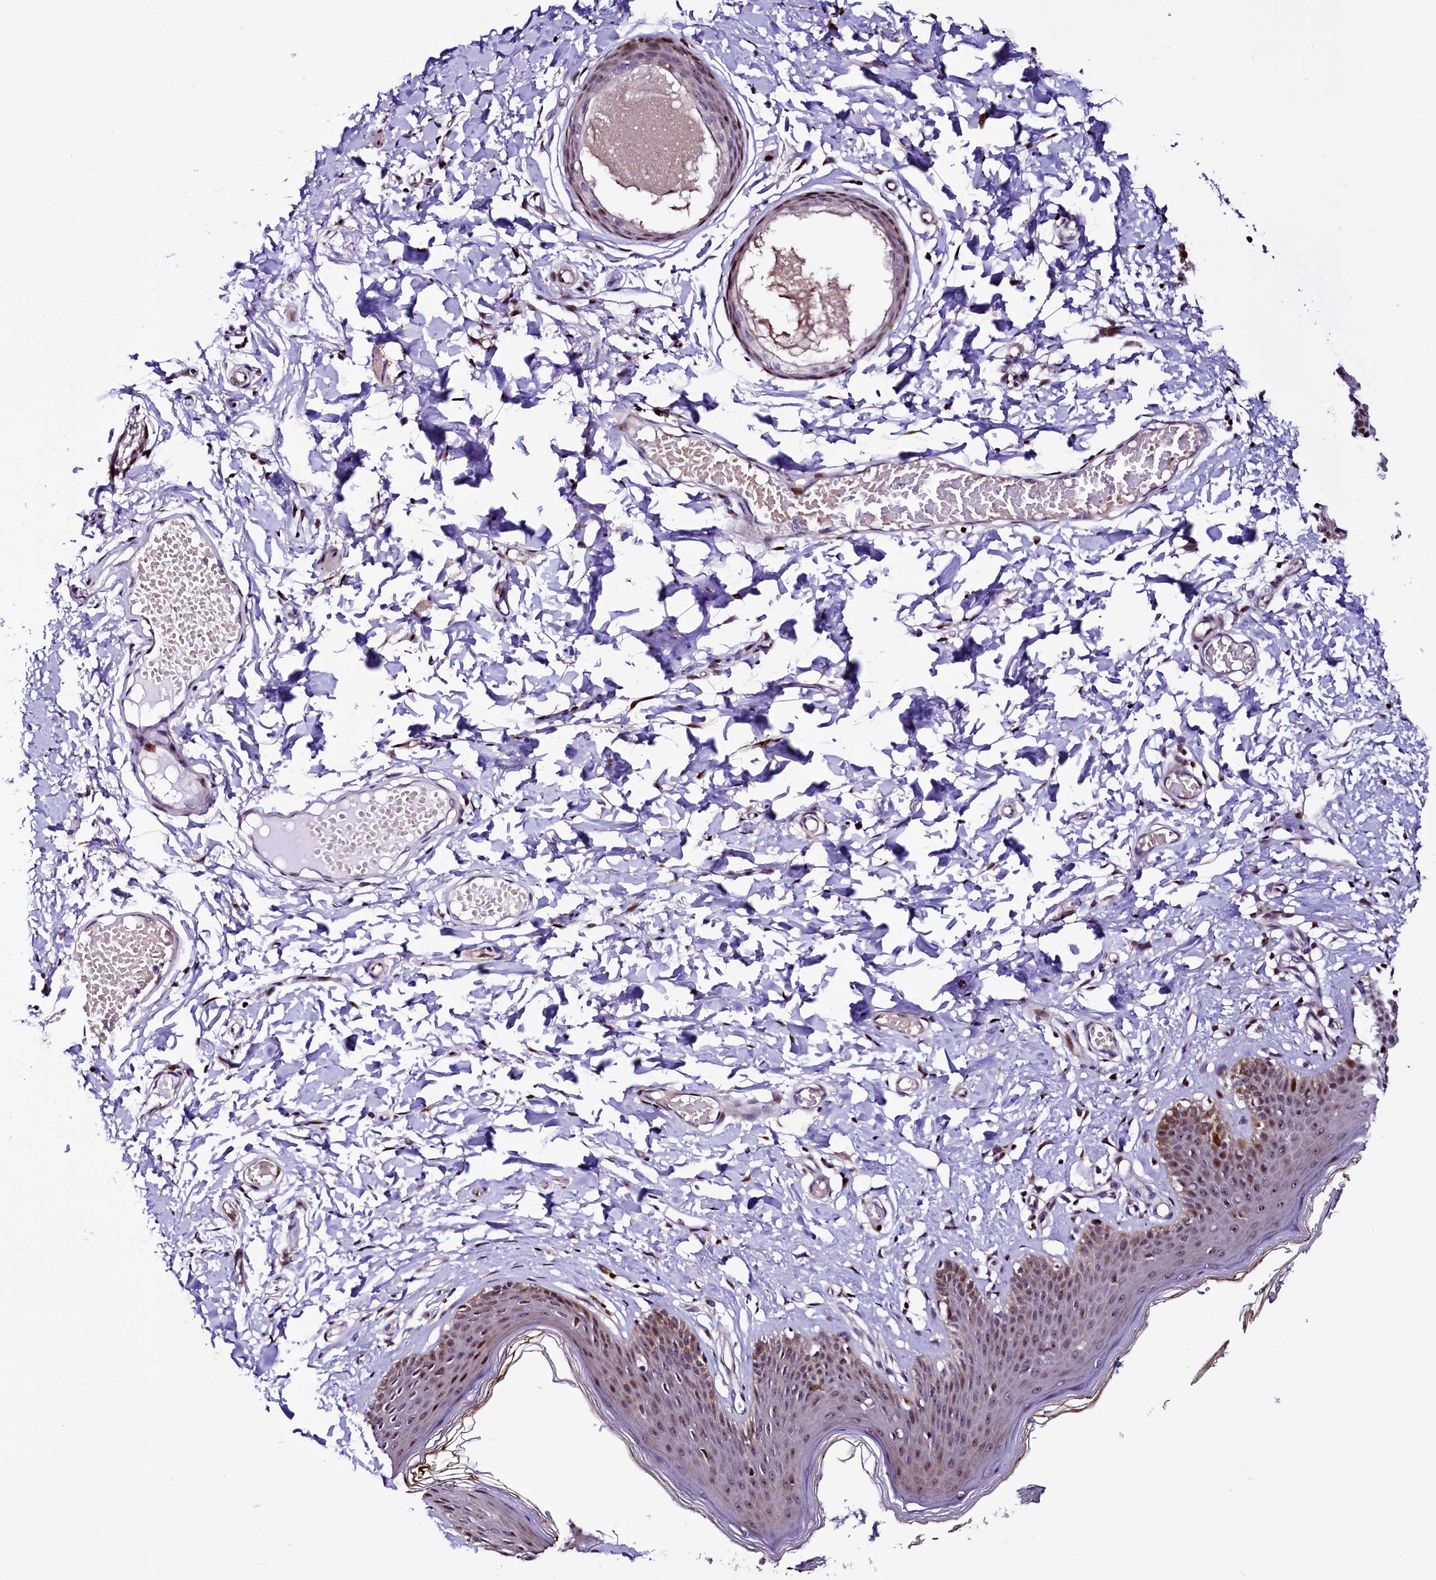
{"staining": {"intensity": "strong", "quantity": "25%-75%", "location": "cytoplasmic/membranous,nuclear"}, "tissue": "skin", "cell_type": "Epidermal cells", "image_type": "normal", "snomed": [{"axis": "morphology", "description": "Normal tissue, NOS"}, {"axis": "topography", "description": "Vulva"}], "caption": "Immunohistochemistry (IHC) micrograph of unremarkable human skin stained for a protein (brown), which exhibits high levels of strong cytoplasmic/membranous,nuclear positivity in approximately 25%-75% of epidermal cells.", "gene": "TRMT112", "patient": {"sex": "female", "age": 66}}